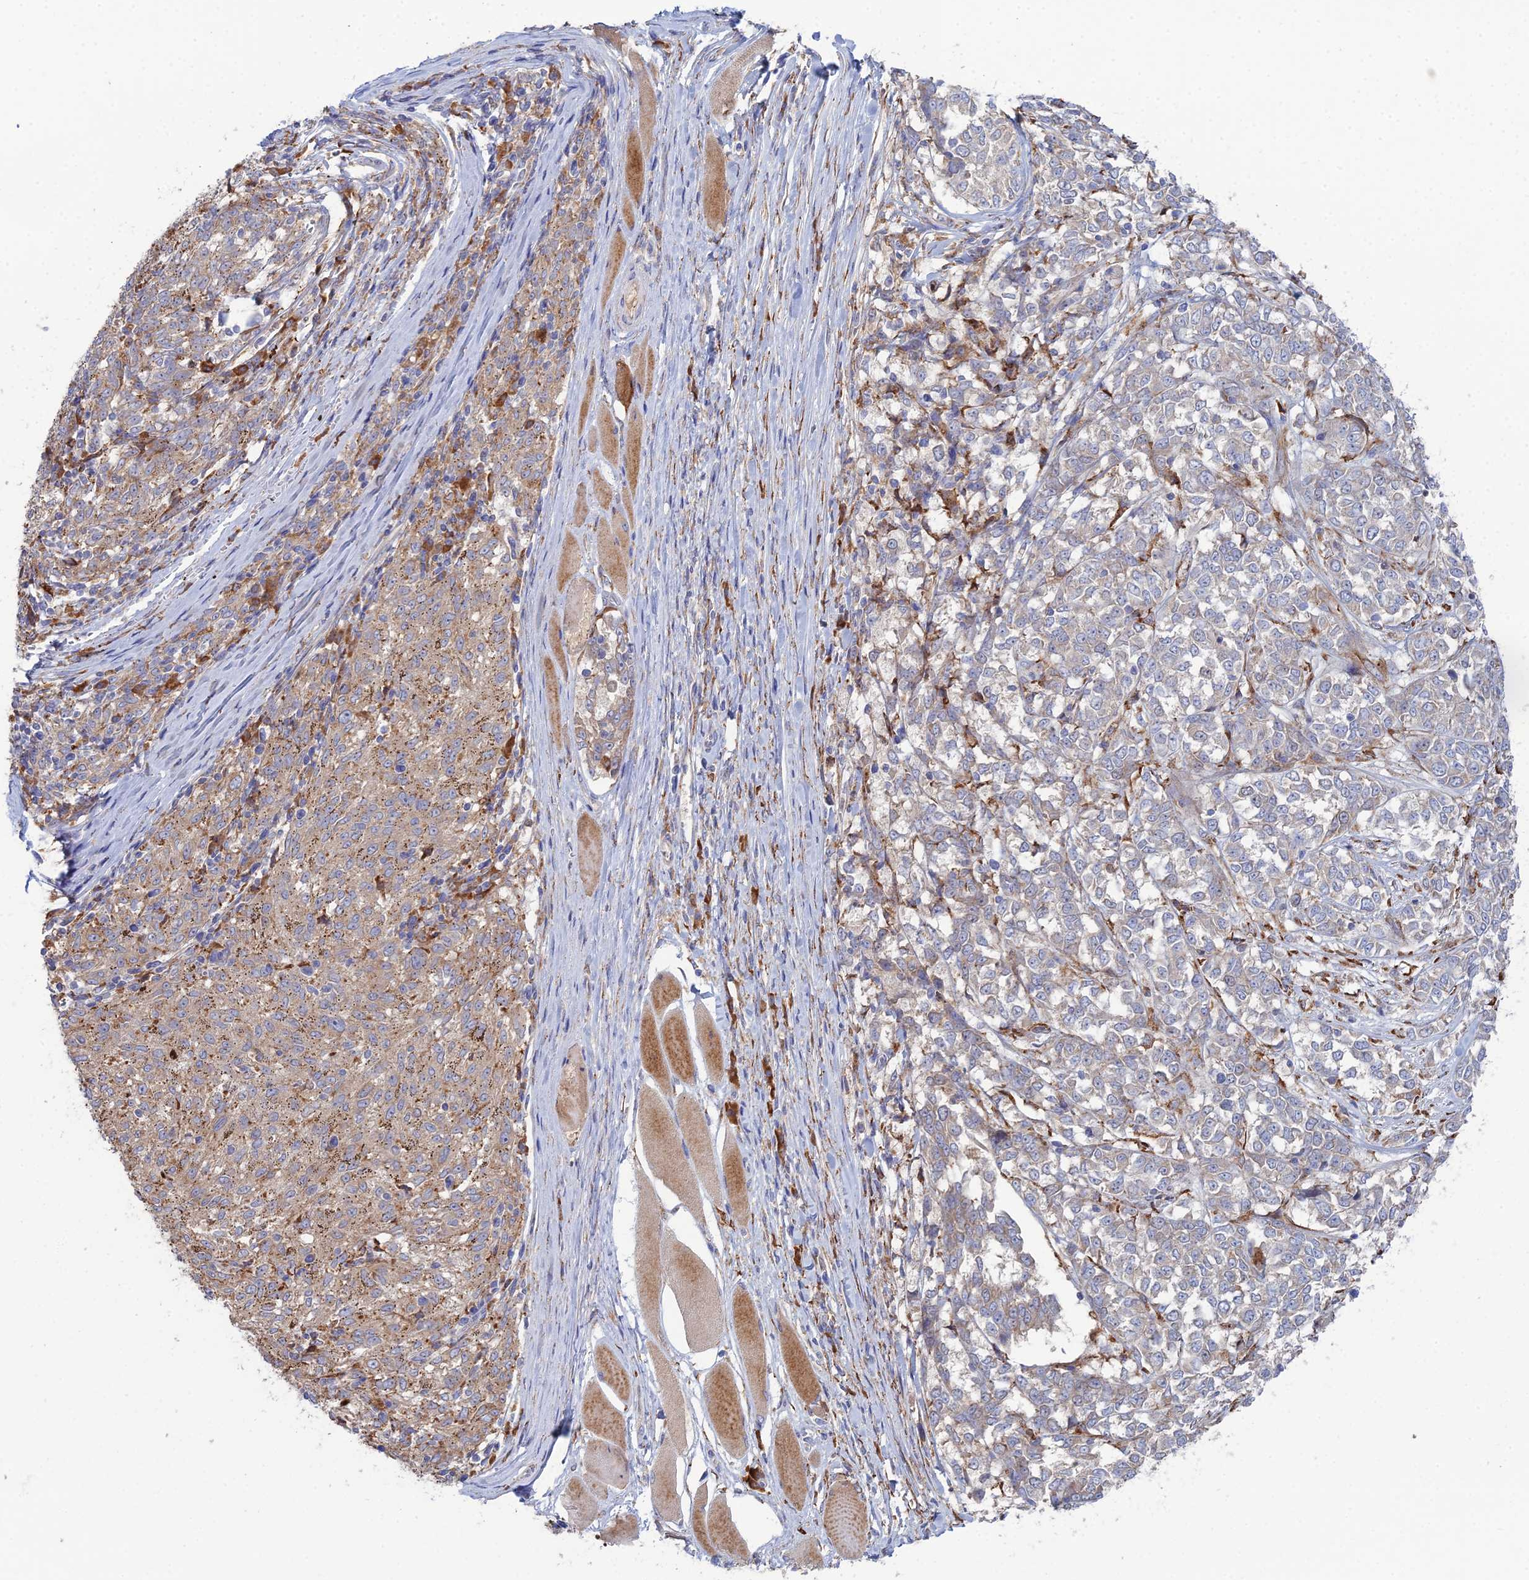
{"staining": {"intensity": "weak", "quantity": "25%-75%", "location": "cytoplasmic/membranous"}, "tissue": "melanoma", "cell_type": "Tumor cells", "image_type": "cancer", "snomed": [{"axis": "morphology", "description": "Malignant melanoma, NOS"}, {"axis": "topography", "description": "Skin"}], "caption": "Weak cytoplasmic/membranous staining is appreciated in approximately 25%-75% of tumor cells in malignant melanoma.", "gene": "TRAPPC6A", "patient": {"sex": "female", "age": 72}}